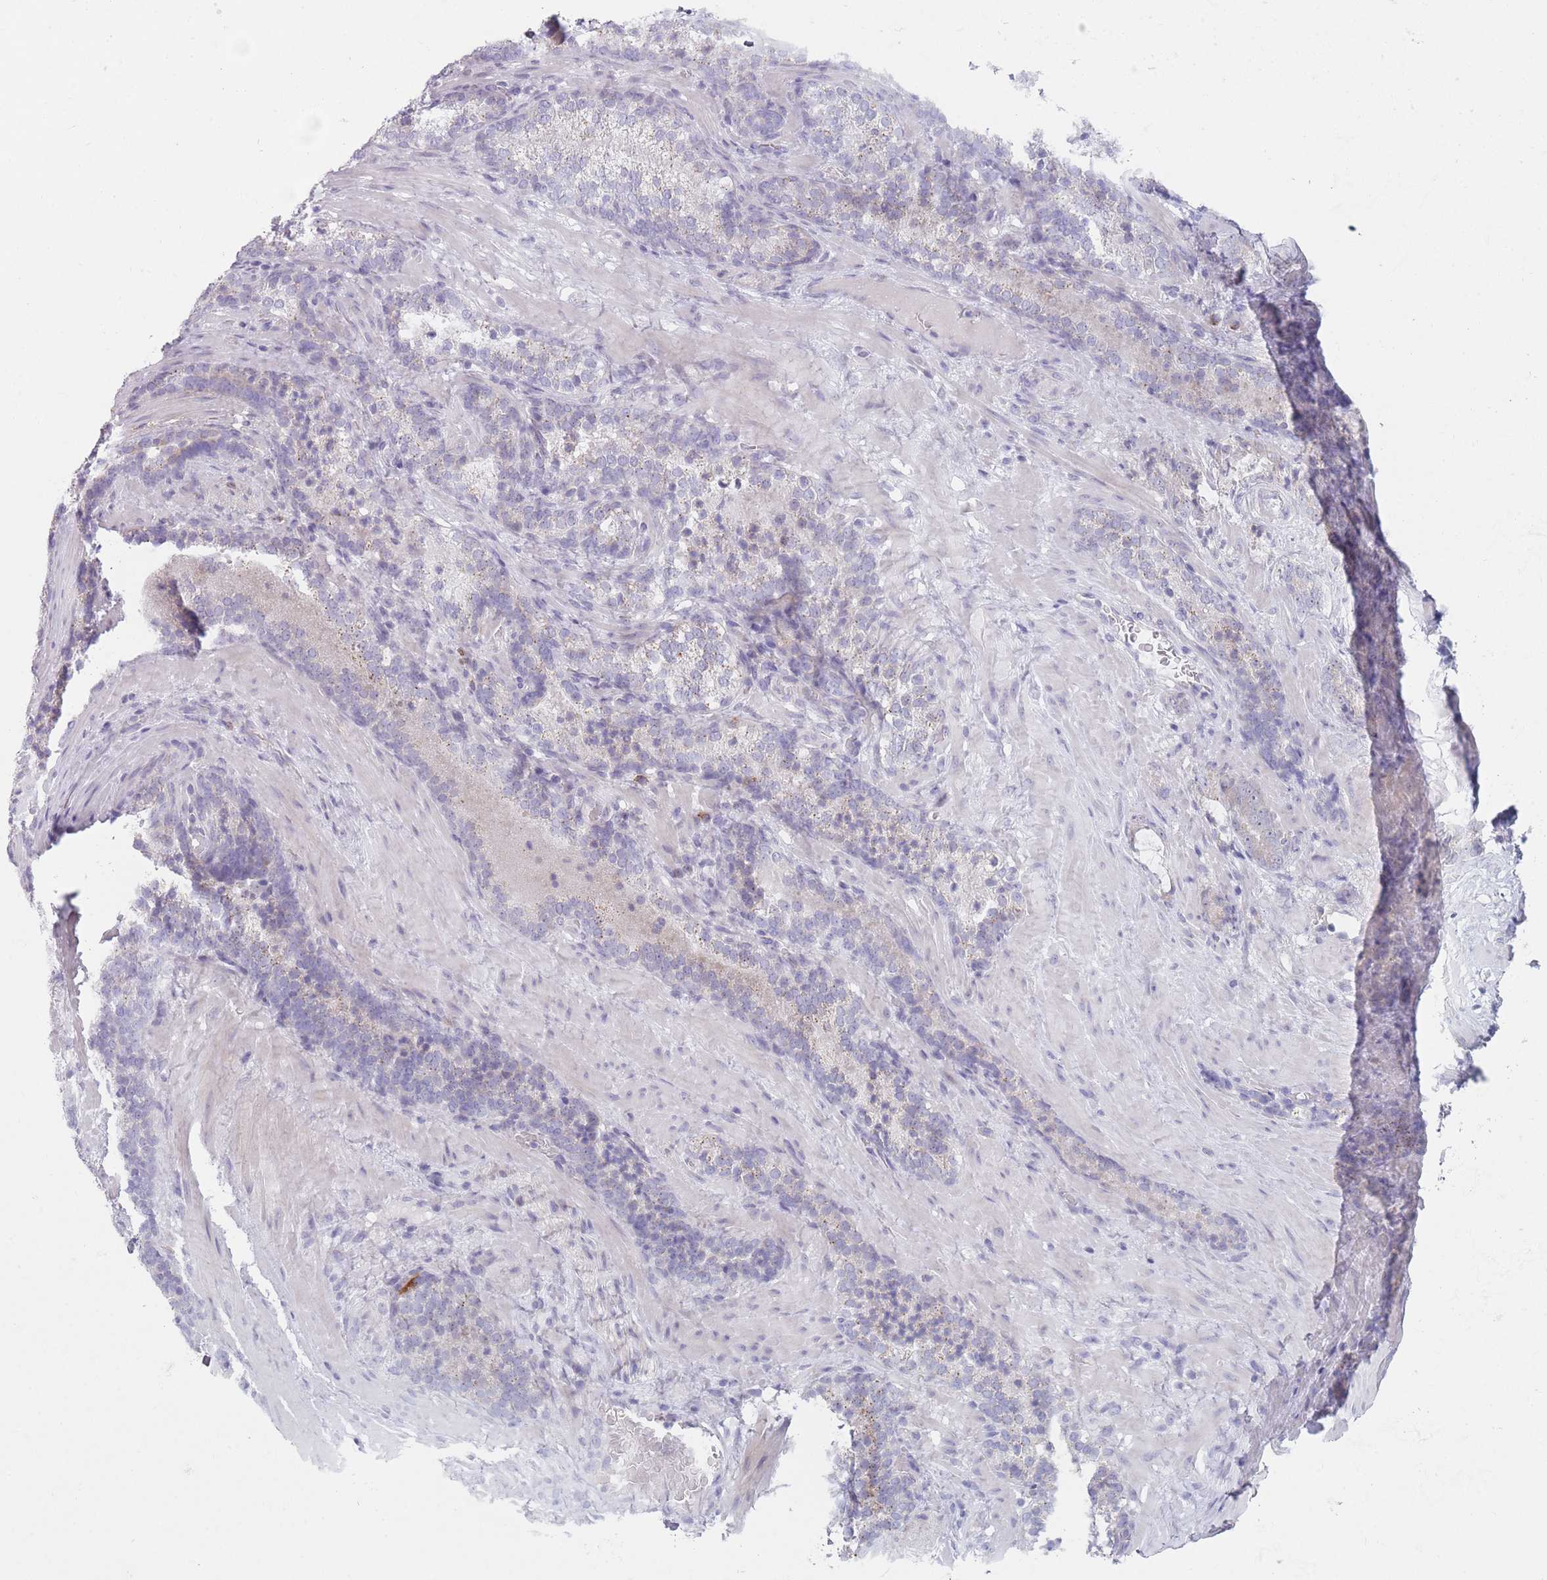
{"staining": {"intensity": "negative", "quantity": "none", "location": "none"}, "tissue": "prostate cancer", "cell_type": "Tumor cells", "image_type": "cancer", "snomed": [{"axis": "morphology", "description": "Adenocarcinoma, Low grade"}, {"axis": "topography", "description": "Prostate"}], "caption": "Protein analysis of adenocarcinoma (low-grade) (prostate) shows no significant staining in tumor cells.", "gene": "PAIP2B", "patient": {"sex": "male", "age": 58}}